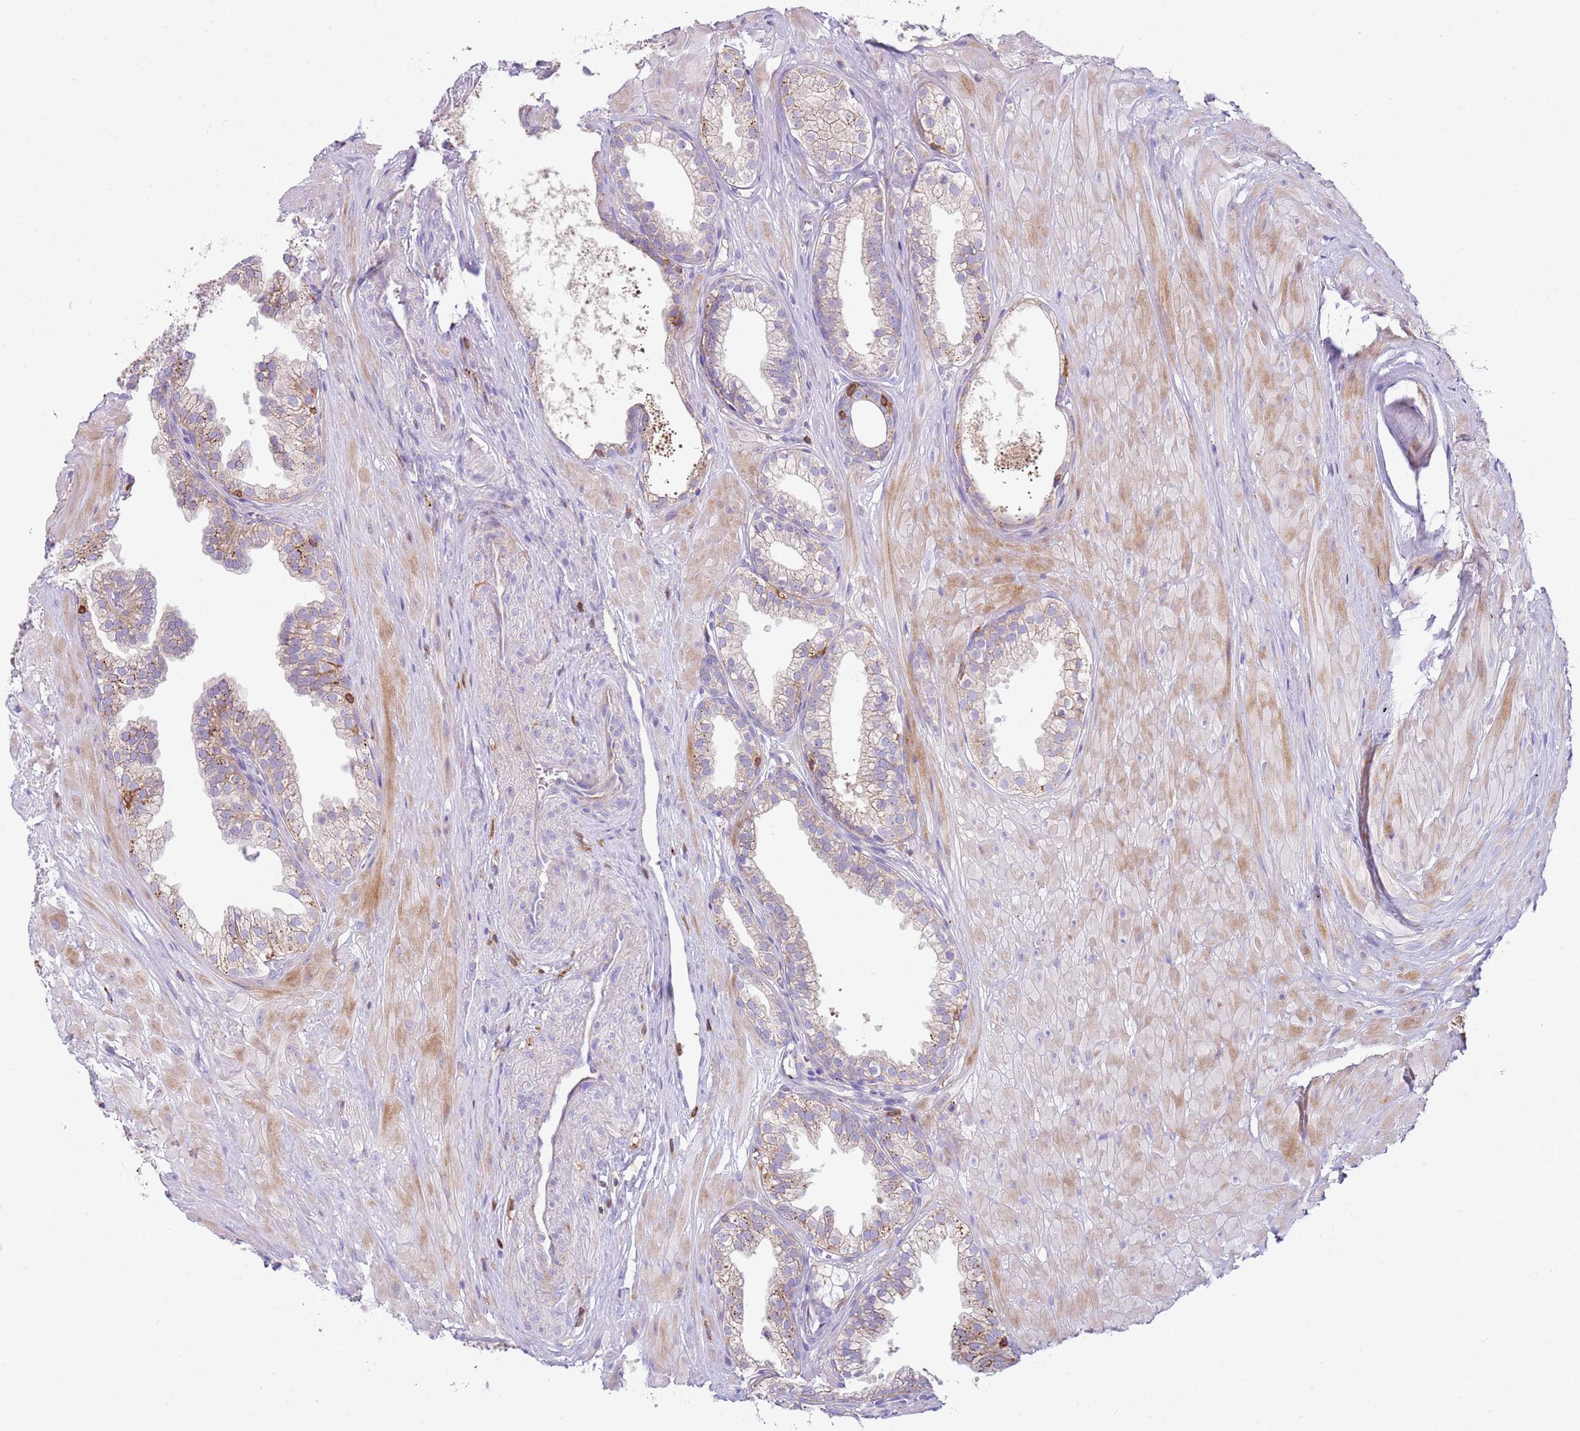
{"staining": {"intensity": "moderate", "quantity": "25%-75%", "location": "cytoplasmic/membranous"}, "tissue": "prostate", "cell_type": "Glandular cells", "image_type": "normal", "snomed": [{"axis": "morphology", "description": "Normal tissue, NOS"}, {"axis": "topography", "description": "Prostate"}, {"axis": "topography", "description": "Peripheral nerve tissue"}], "caption": "The micrograph reveals staining of benign prostate, revealing moderate cytoplasmic/membranous protein positivity (brown color) within glandular cells.", "gene": "TTPAL", "patient": {"sex": "male", "age": 55}}